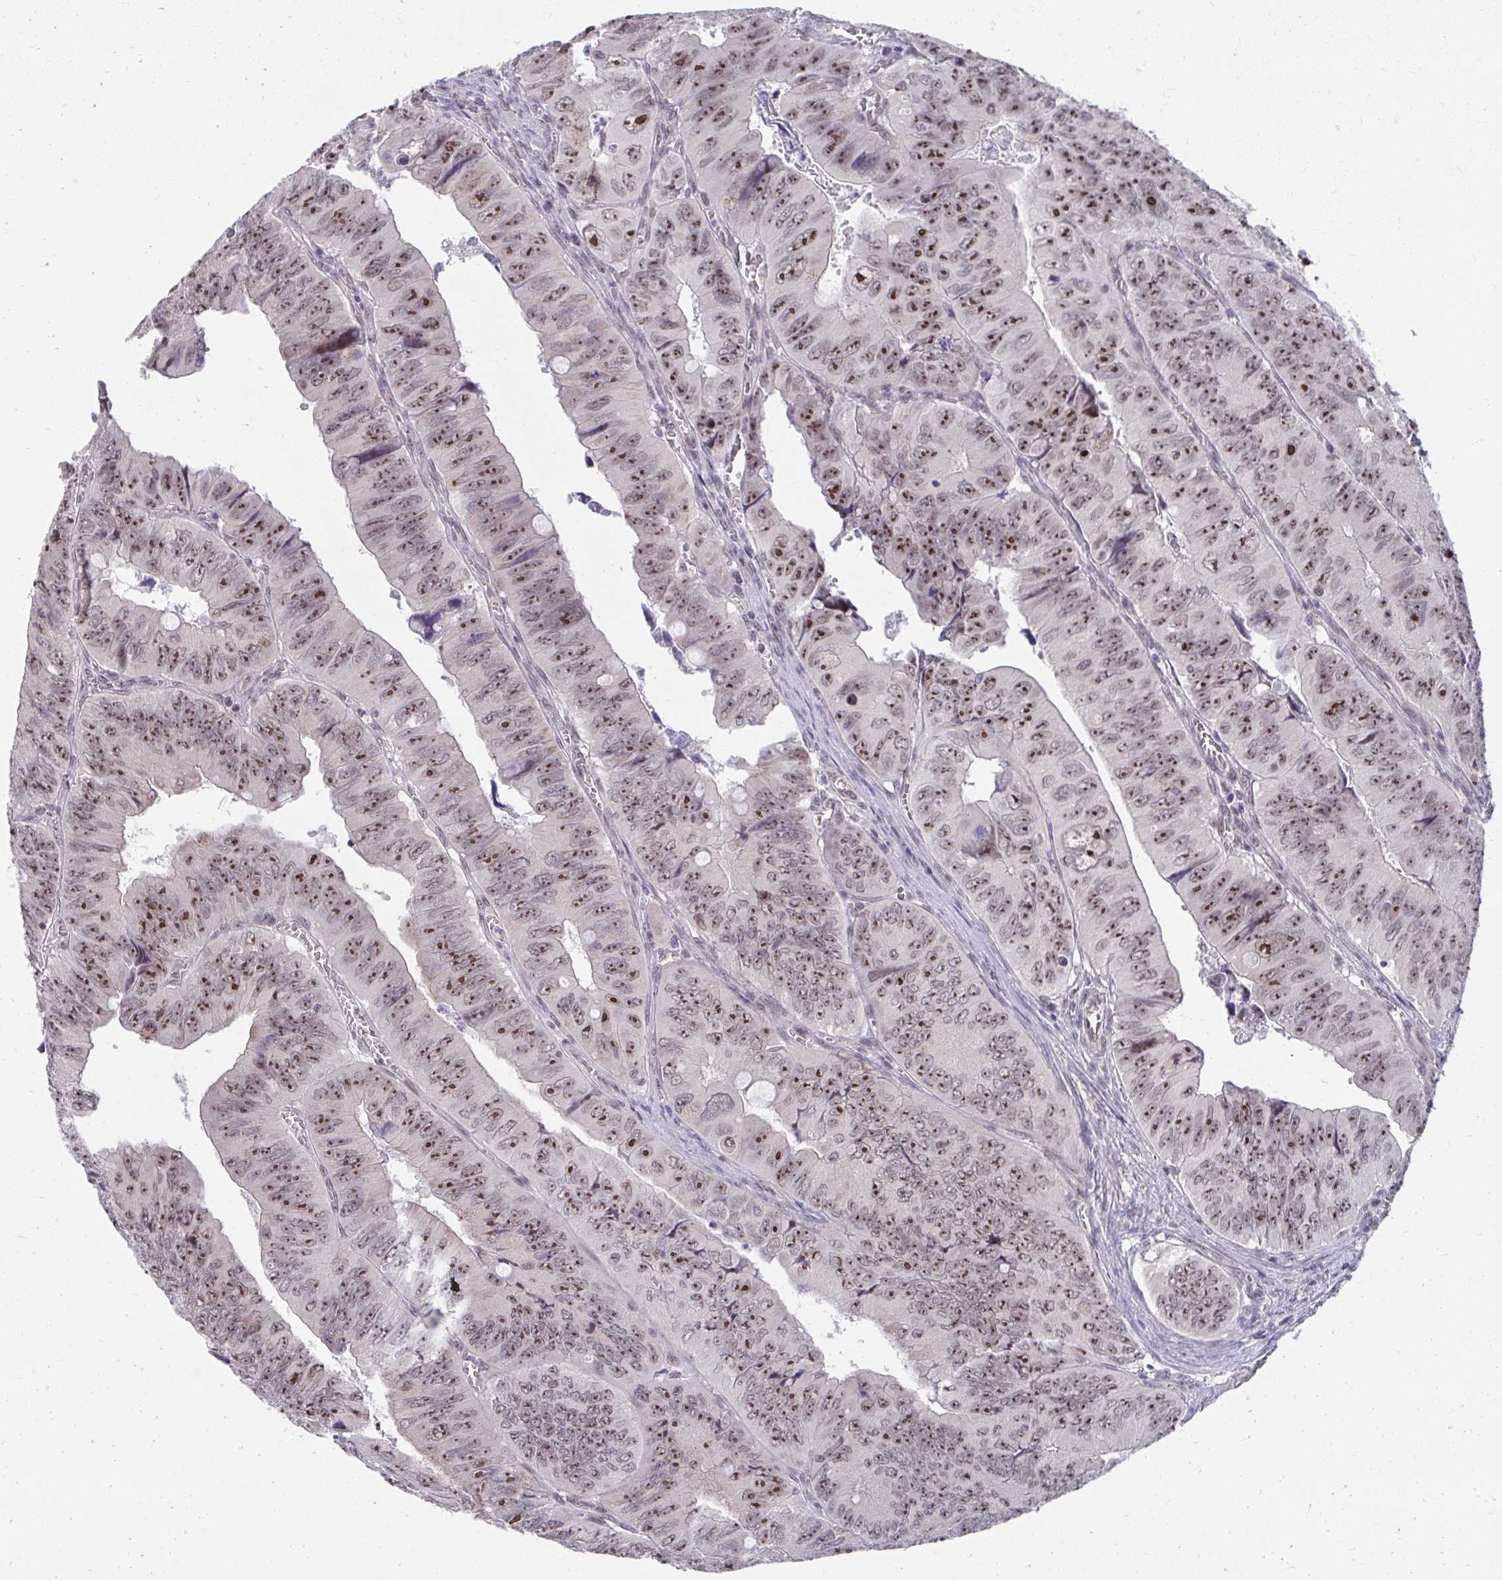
{"staining": {"intensity": "moderate", "quantity": ">75%", "location": "nuclear"}, "tissue": "colorectal cancer", "cell_type": "Tumor cells", "image_type": "cancer", "snomed": [{"axis": "morphology", "description": "Adenocarcinoma, NOS"}, {"axis": "topography", "description": "Colon"}], "caption": "IHC micrograph of neoplastic tissue: adenocarcinoma (colorectal) stained using immunohistochemistry exhibits medium levels of moderate protein expression localized specifically in the nuclear of tumor cells, appearing as a nuclear brown color.", "gene": "HIRA", "patient": {"sex": "female", "age": 84}}